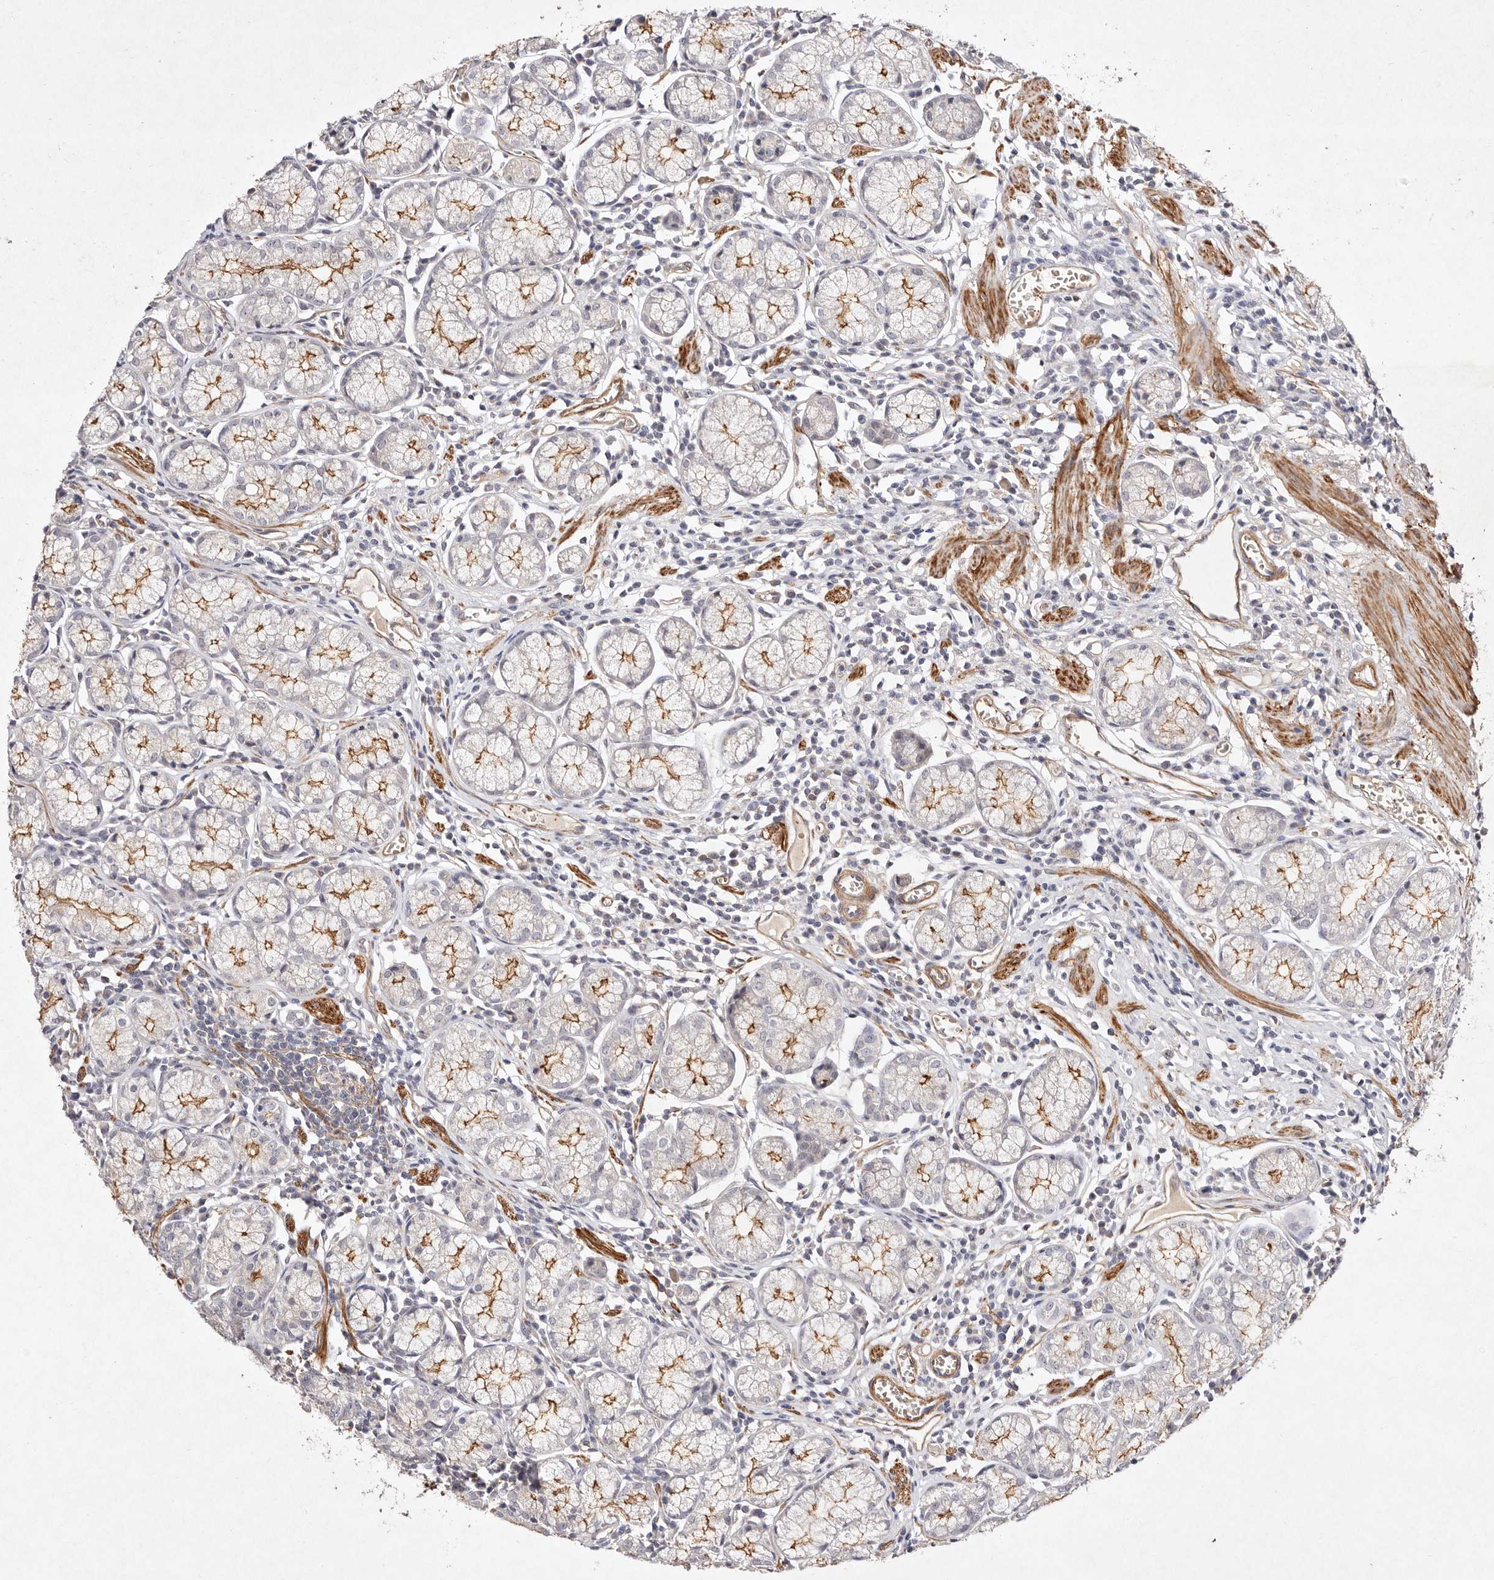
{"staining": {"intensity": "moderate", "quantity": "25%-75%", "location": "cytoplasmic/membranous"}, "tissue": "stomach", "cell_type": "Glandular cells", "image_type": "normal", "snomed": [{"axis": "morphology", "description": "Normal tissue, NOS"}, {"axis": "topography", "description": "Stomach"}], "caption": "High-magnification brightfield microscopy of unremarkable stomach stained with DAB (3,3'-diaminobenzidine) (brown) and counterstained with hematoxylin (blue). glandular cells exhibit moderate cytoplasmic/membranous expression is identified in approximately25%-75% of cells.", "gene": "MTMR11", "patient": {"sex": "male", "age": 55}}